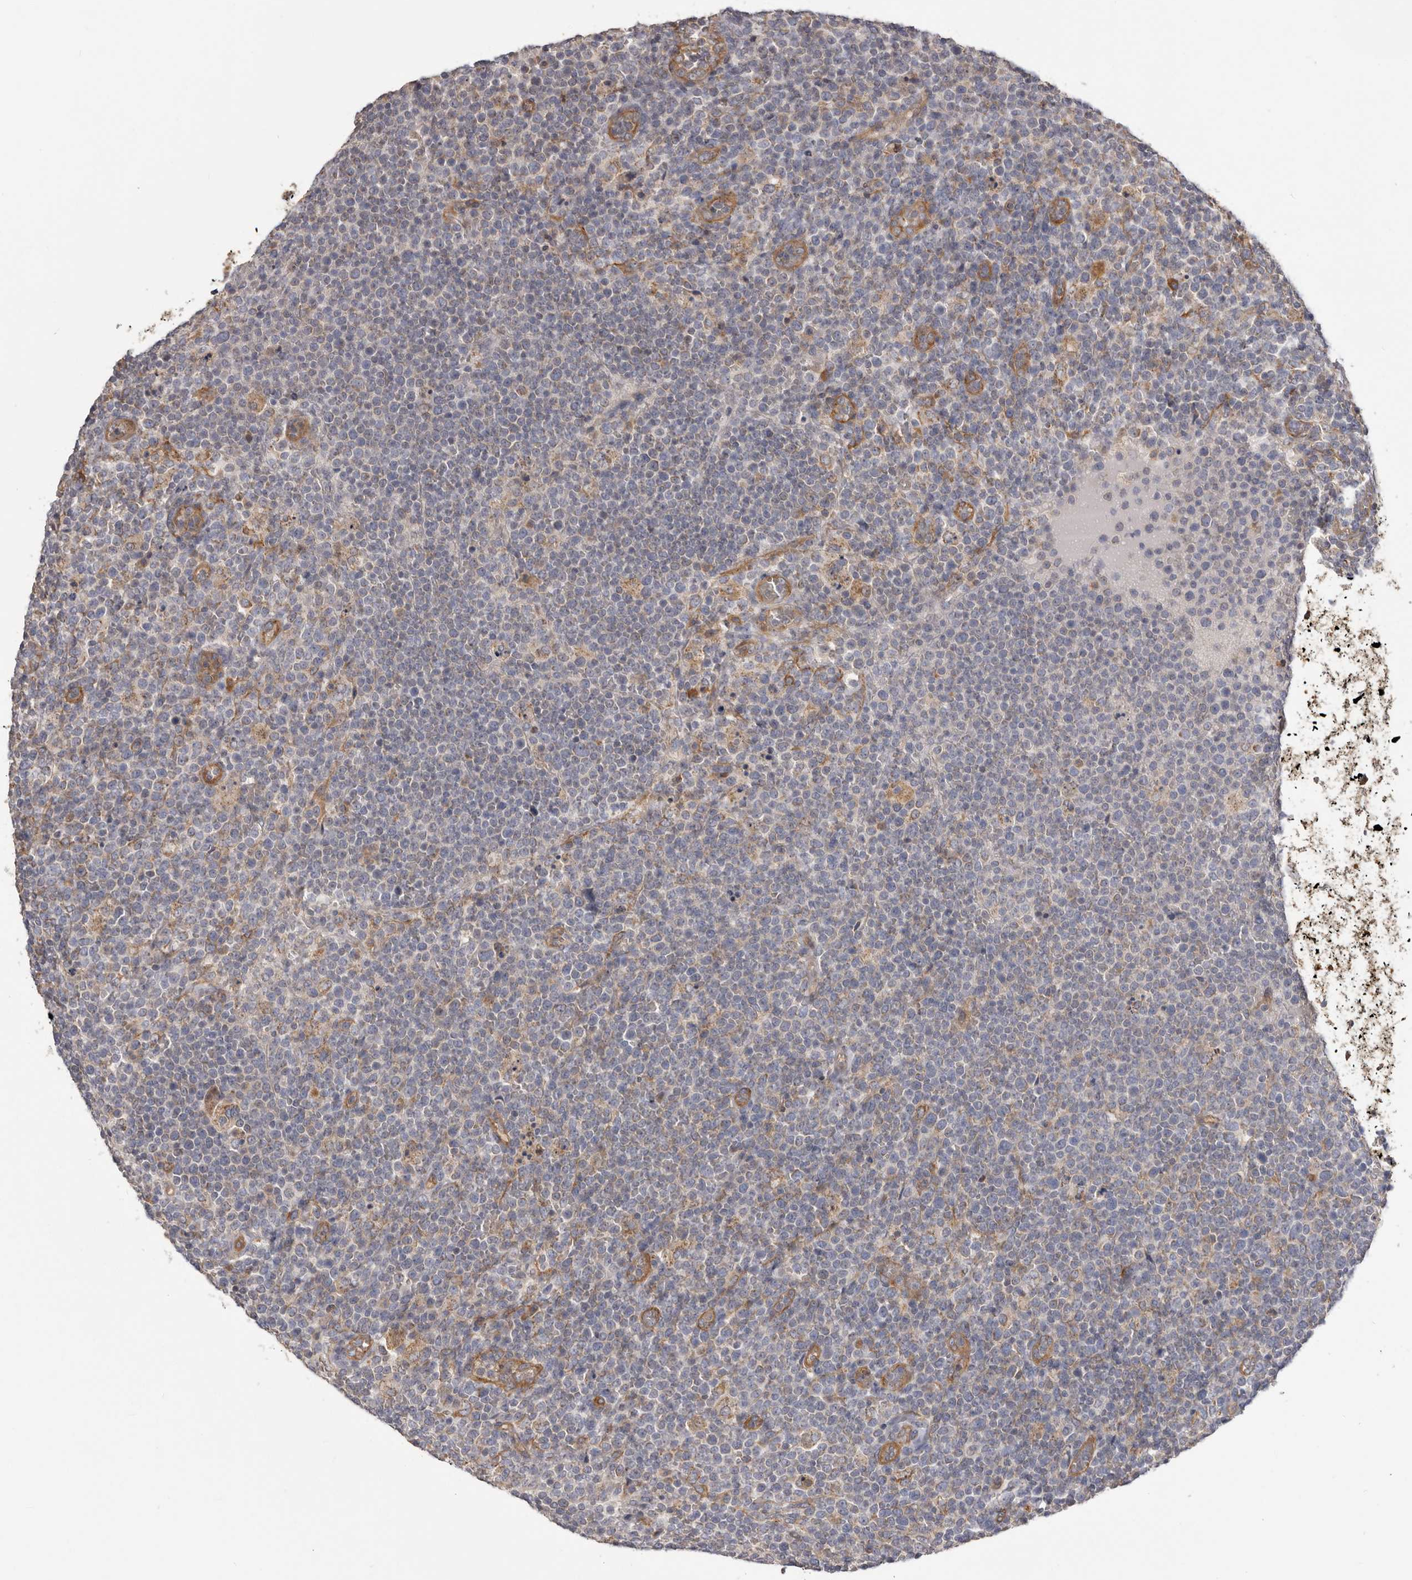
{"staining": {"intensity": "negative", "quantity": "none", "location": "none"}, "tissue": "lymphoma", "cell_type": "Tumor cells", "image_type": "cancer", "snomed": [{"axis": "morphology", "description": "Malignant lymphoma, non-Hodgkin's type, High grade"}, {"axis": "topography", "description": "Lymph node"}], "caption": "Lymphoma stained for a protein using IHC displays no staining tumor cells.", "gene": "ENAH", "patient": {"sex": "male", "age": 61}}